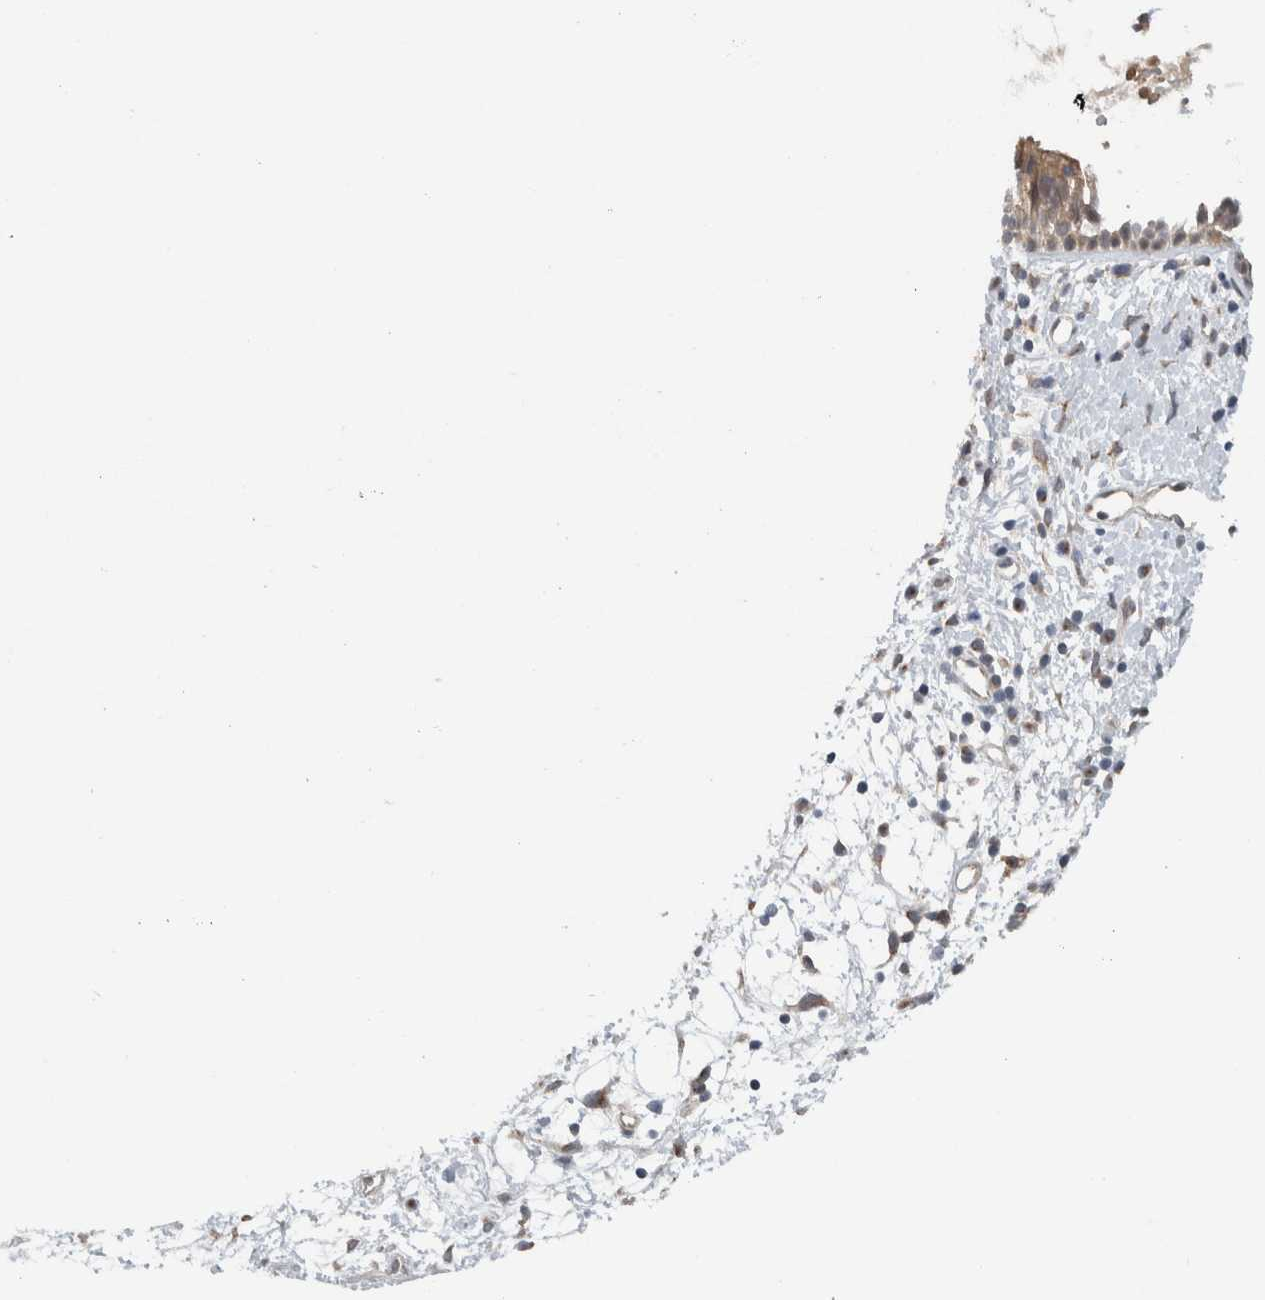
{"staining": {"intensity": "moderate", "quantity": ">75%", "location": "cytoplasmic/membranous"}, "tissue": "nasopharynx", "cell_type": "Respiratory epithelial cells", "image_type": "normal", "snomed": [{"axis": "morphology", "description": "Normal tissue, NOS"}, {"axis": "topography", "description": "Nasopharynx"}], "caption": "High-power microscopy captured an immunohistochemistry (IHC) micrograph of unremarkable nasopharynx, revealing moderate cytoplasmic/membranous expression in about >75% of respiratory epithelial cells.", "gene": "RERE", "patient": {"sex": "male", "age": 22}}